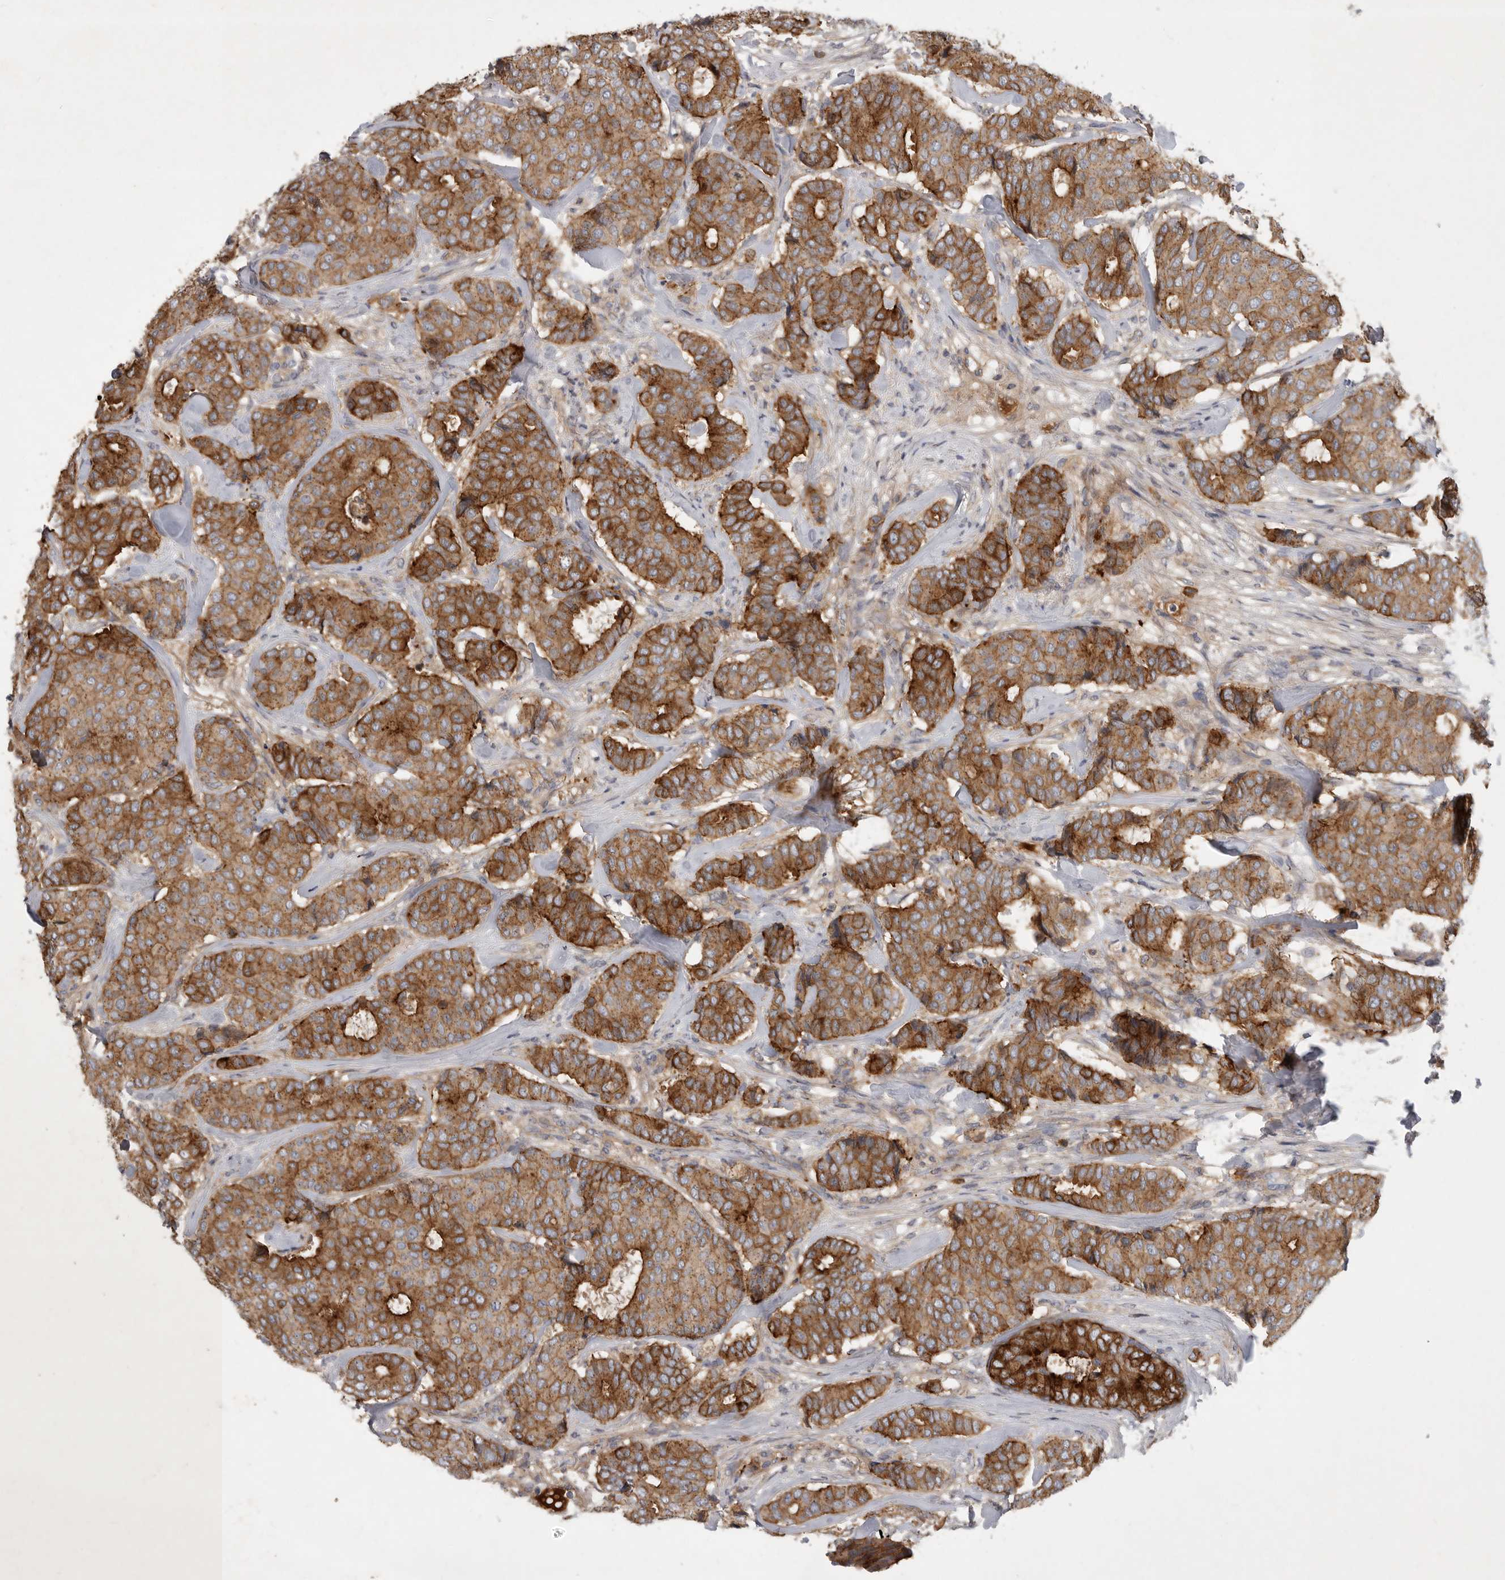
{"staining": {"intensity": "moderate", "quantity": ">75%", "location": "cytoplasmic/membranous"}, "tissue": "breast cancer", "cell_type": "Tumor cells", "image_type": "cancer", "snomed": [{"axis": "morphology", "description": "Duct carcinoma"}, {"axis": "topography", "description": "Breast"}], "caption": "Approximately >75% of tumor cells in breast cancer show moderate cytoplasmic/membranous protein expression as visualized by brown immunohistochemical staining.", "gene": "MLPH", "patient": {"sex": "female", "age": 75}}